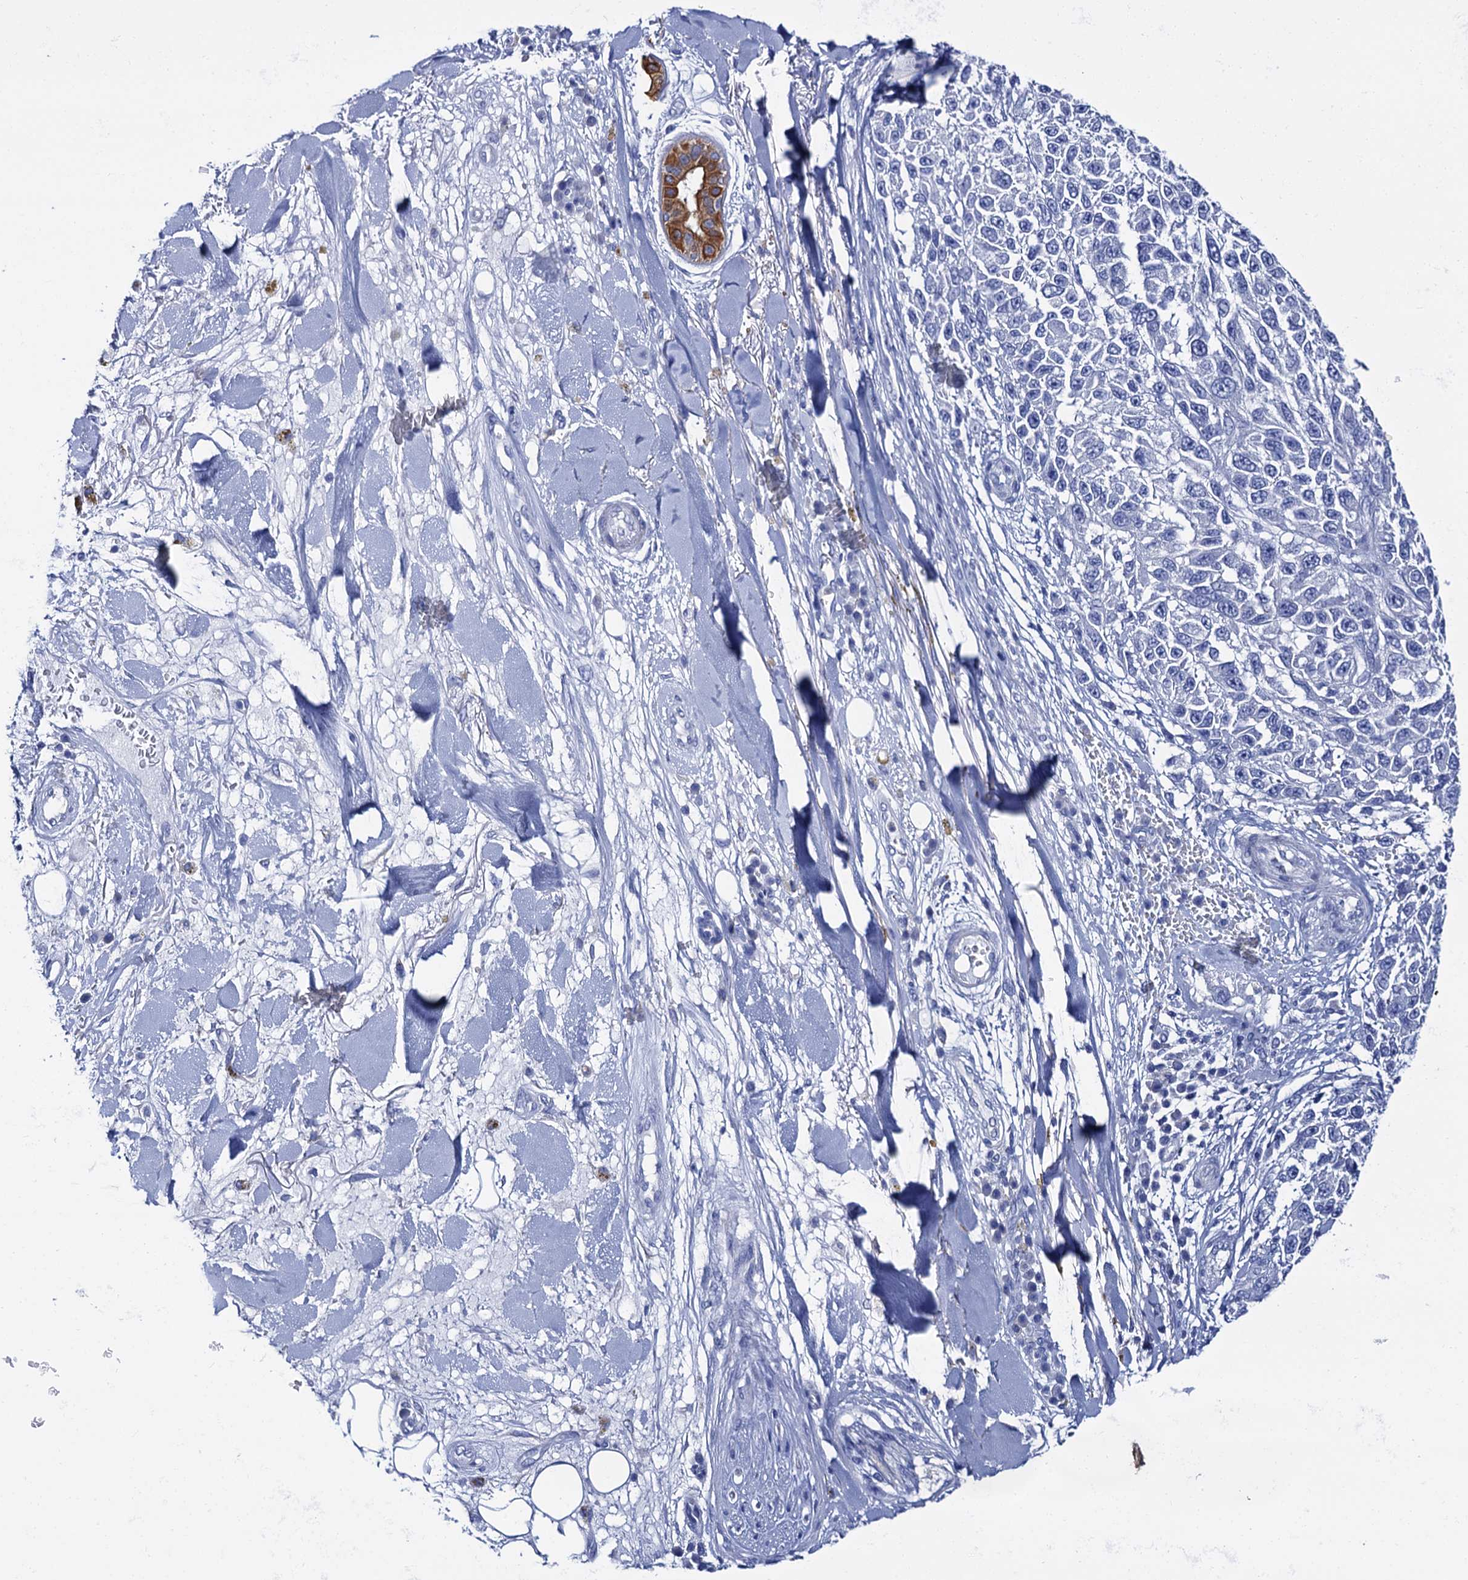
{"staining": {"intensity": "negative", "quantity": "none", "location": "none"}, "tissue": "melanoma", "cell_type": "Tumor cells", "image_type": "cancer", "snomed": [{"axis": "morphology", "description": "Normal tissue, NOS"}, {"axis": "morphology", "description": "Malignant melanoma, NOS"}, {"axis": "topography", "description": "Skin"}], "caption": "The micrograph exhibits no staining of tumor cells in malignant melanoma.", "gene": "RAB3IP", "patient": {"sex": "female", "age": 96}}